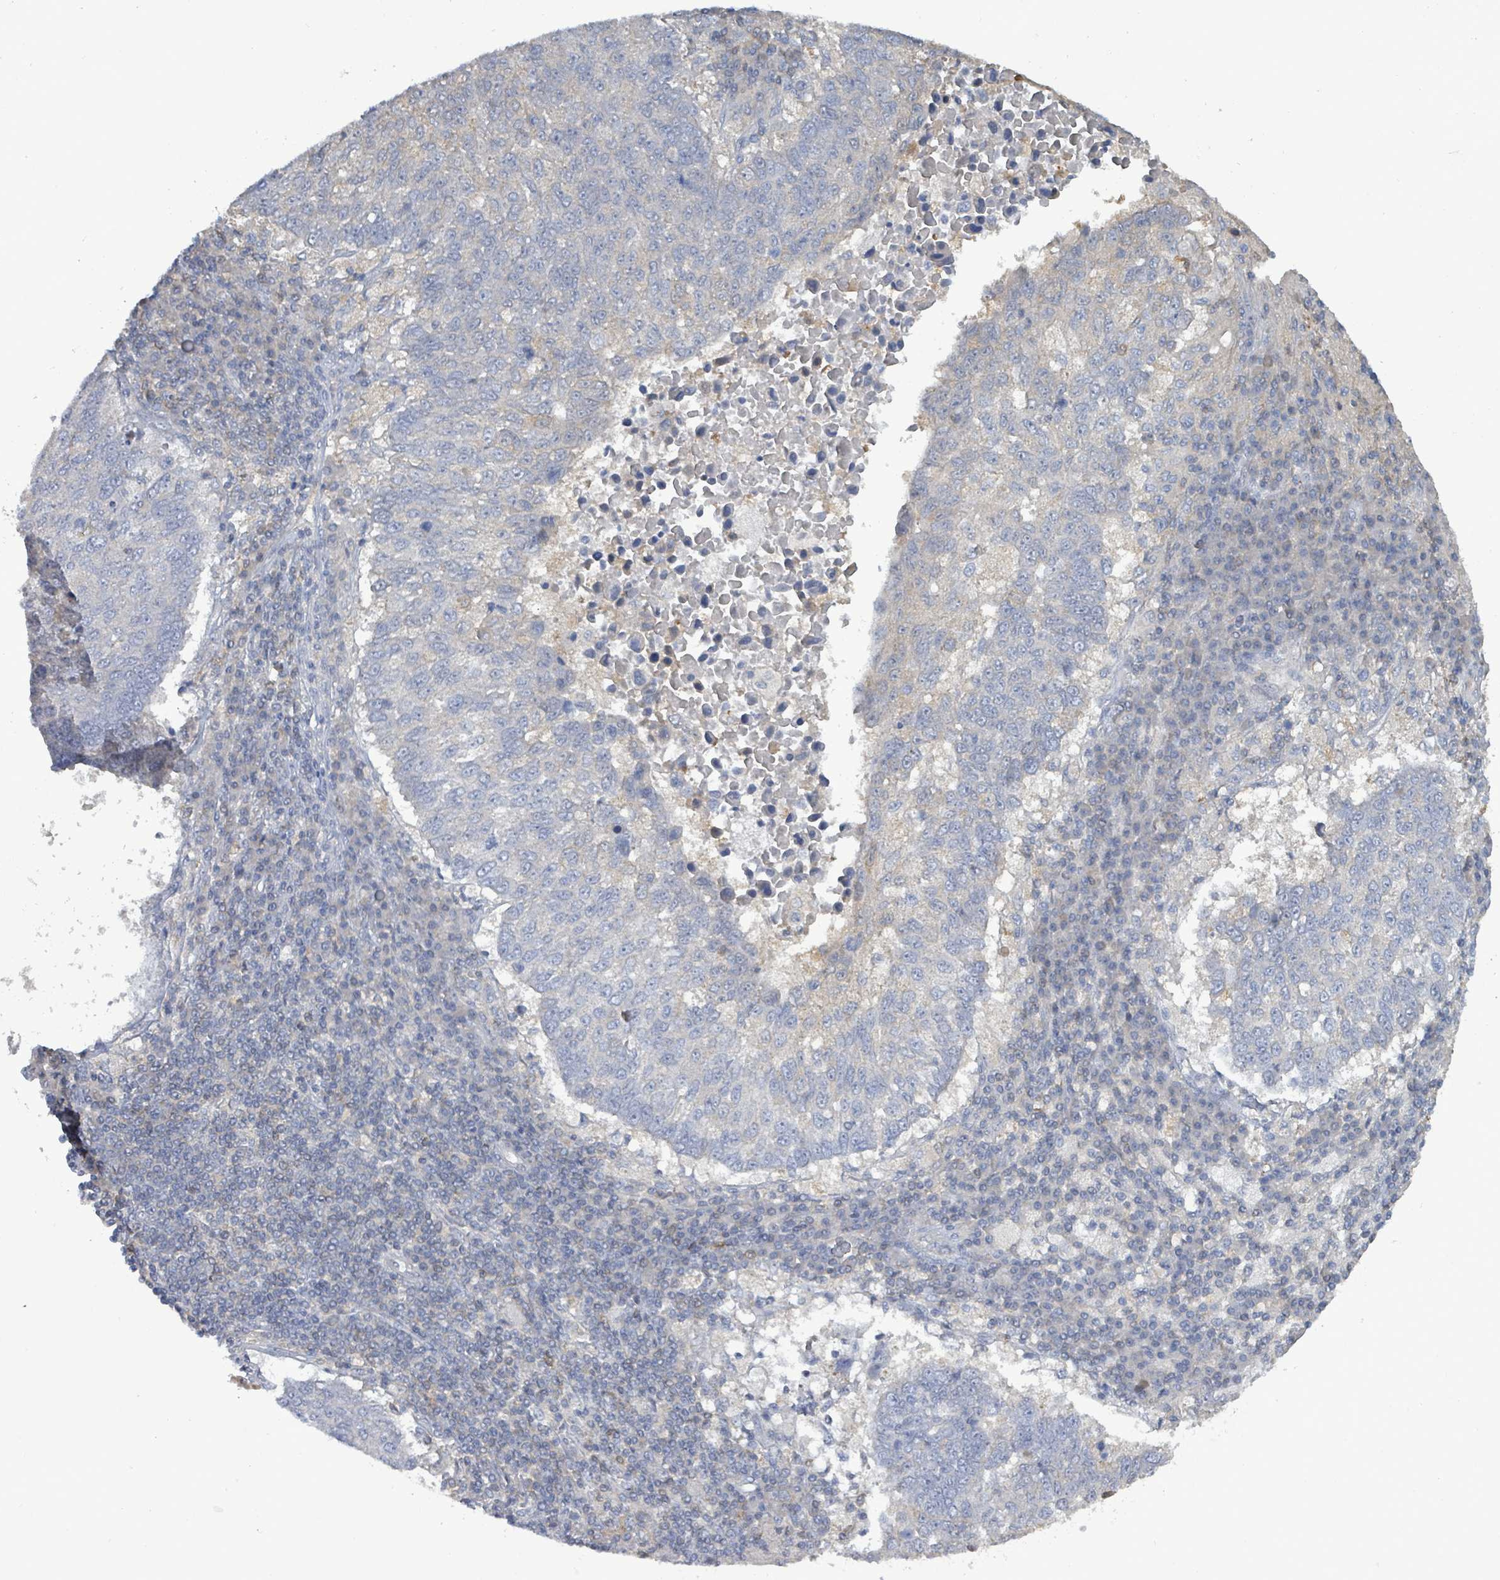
{"staining": {"intensity": "negative", "quantity": "none", "location": "none"}, "tissue": "lung cancer", "cell_type": "Tumor cells", "image_type": "cancer", "snomed": [{"axis": "morphology", "description": "Squamous cell carcinoma, NOS"}, {"axis": "topography", "description": "Lung"}], "caption": "This is a image of immunohistochemistry staining of lung cancer (squamous cell carcinoma), which shows no expression in tumor cells.", "gene": "PGAM1", "patient": {"sex": "male", "age": 73}}